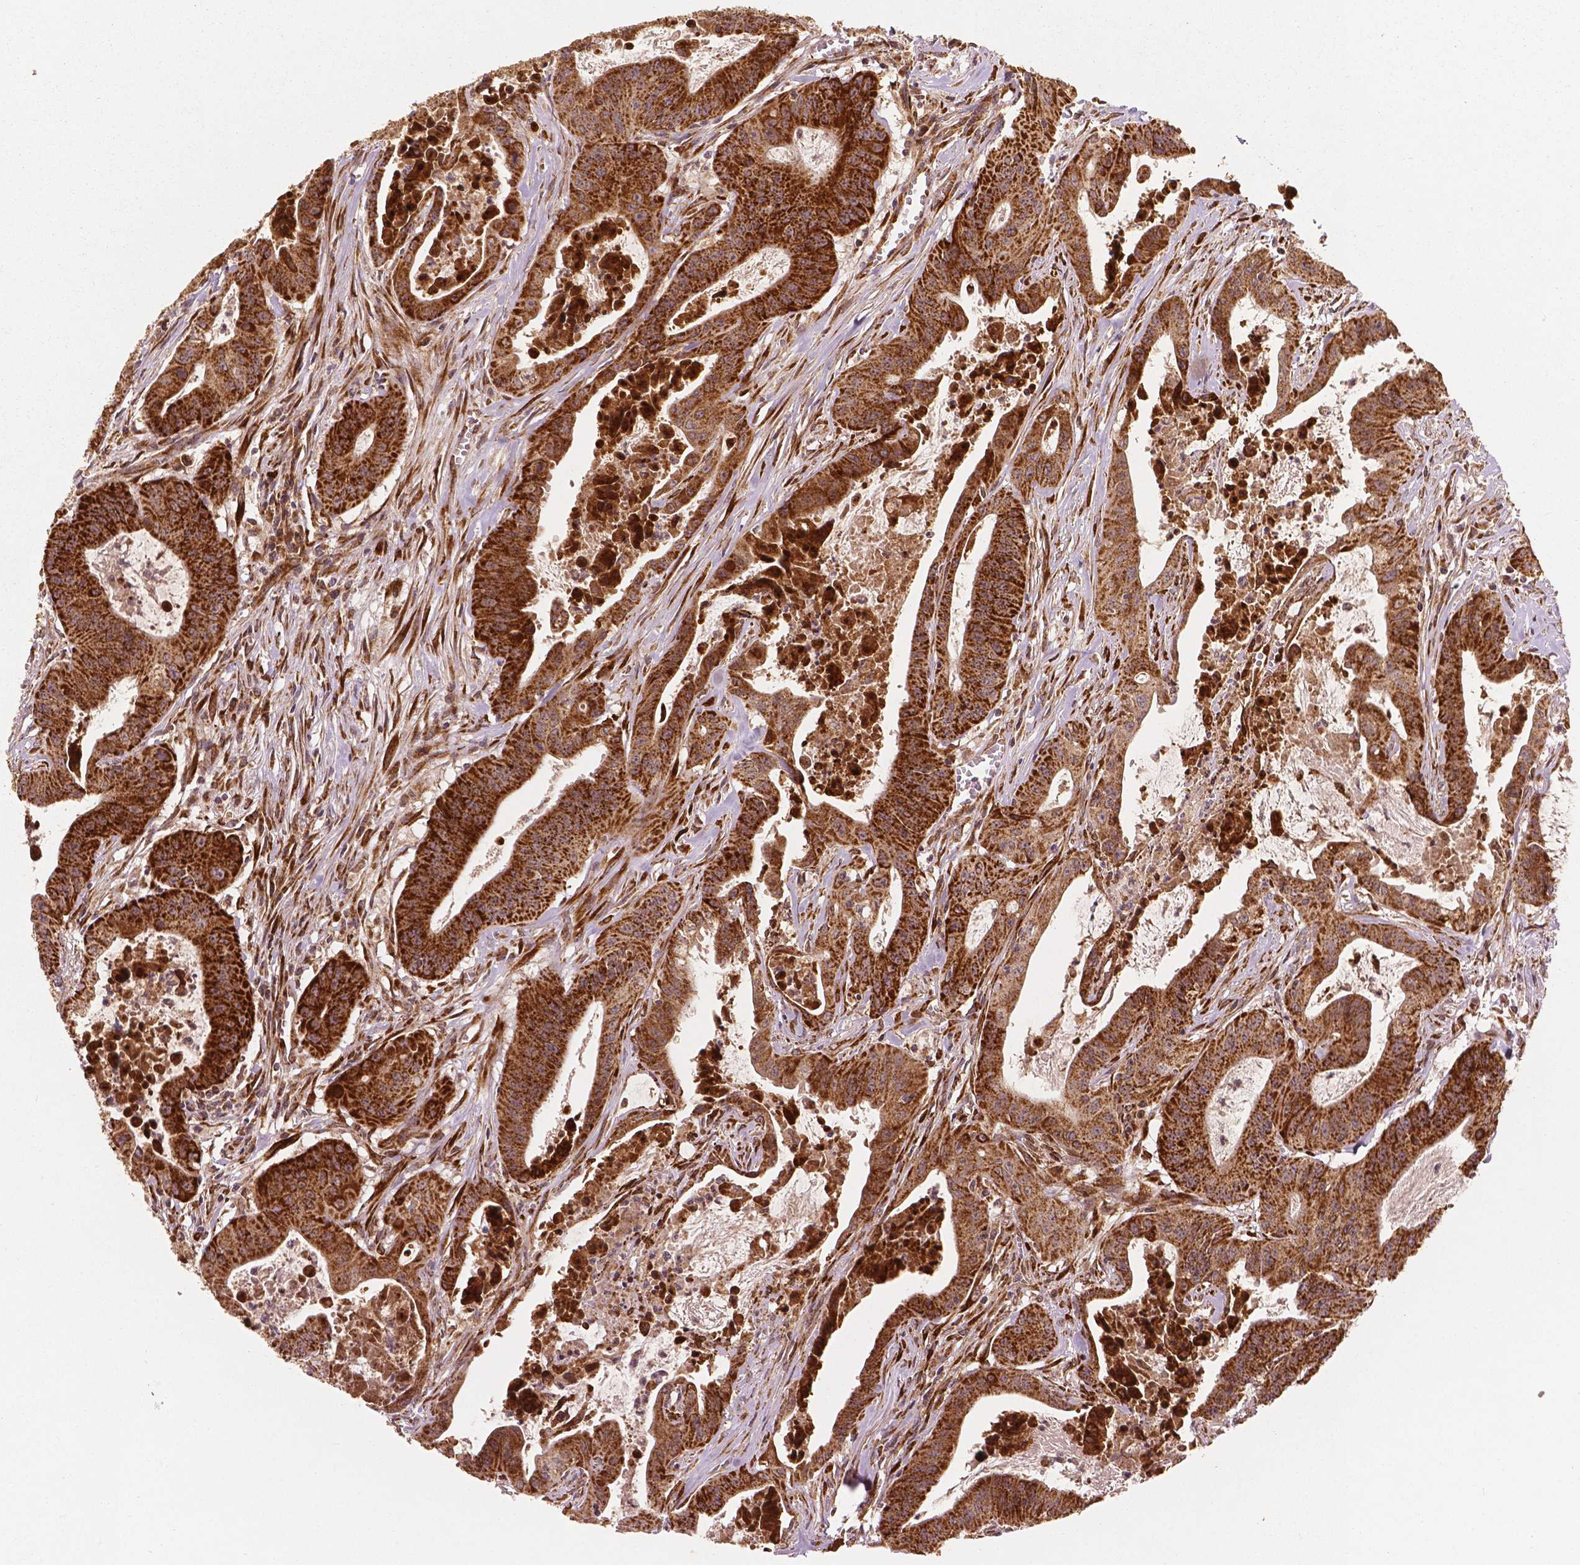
{"staining": {"intensity": "strong", "quantity": ">75%", "location": "cytoplasmic/membranous"}, "tissue": "colorectal cancer", "cell_type": "Tumor cells", "image_type": "cancer", "snomed": [{"axis": "morphology", "description": "Adenocarcinoma, NOS"}, {"axis": "topography", "description": "Colon"}], "caption": "IHC histopathology image of neoplastic tissue: colorectal cancer stained using IHC demonstrates high levels of strong protein expression localized specifically in the cytoplasmic/membranous of tumor cells, appearing as a cytoplasmic/membranous brown color.", "gene": "PGAM5", "patient": {"sex": "male", "age": 33}}